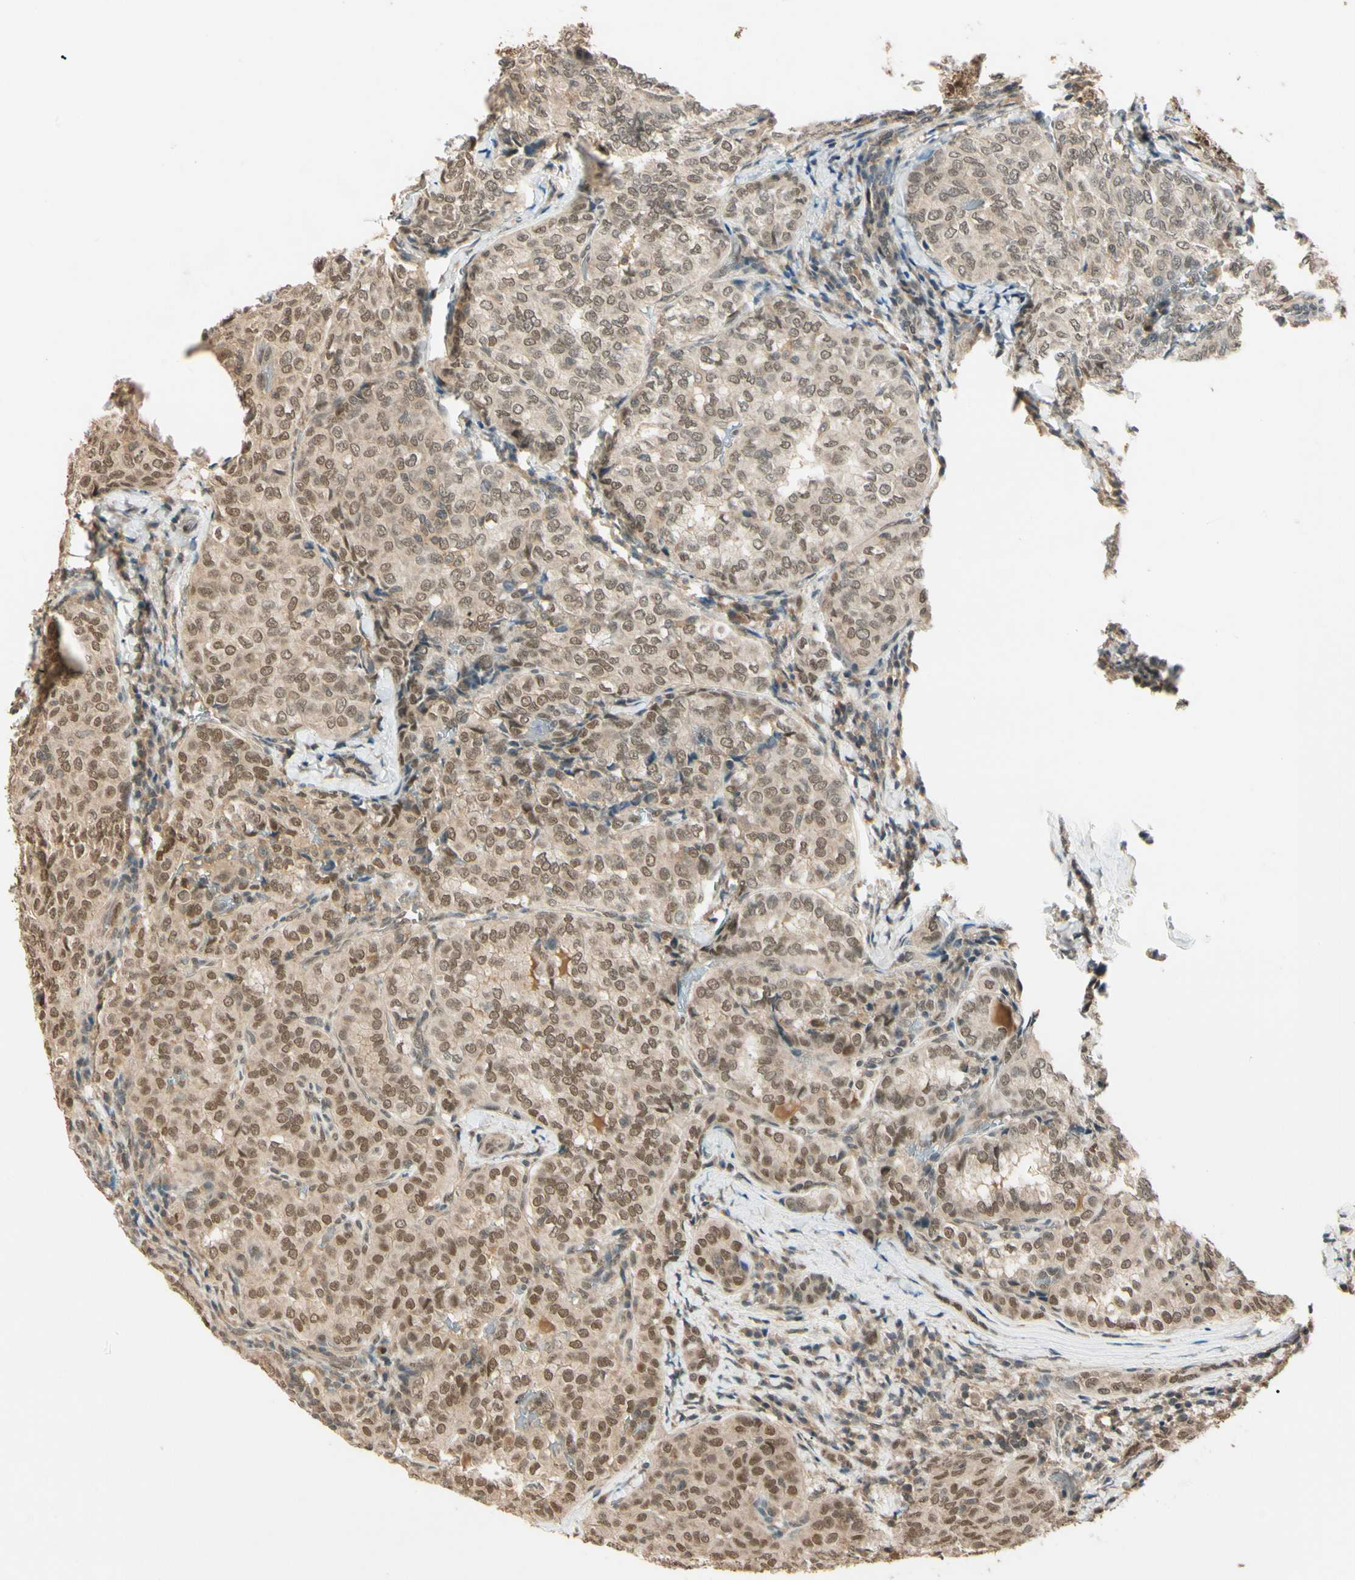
{"staining": {"intensity": "moderate", "quantity": ">75%", "location": "cytoplasmic/membranous,nuclear"}, "tissue": "thyroid cancer", "cell_type": "Tumor cells", "image_type": "cancer", "snomed": [{"axis": "morphology", "description": "Normal tissue, NOS"}, {"axis": "morphology", "description": "Papillary adenocarcinoma, NOS"}, {"axis": "topography", "description": "Thyroid gland"}], "caption": "Immunohistochemistry of thyroid papillary adenocarcinoma shows medium levels of moderate cytoplasmic/membranous and nuclear staining in about >75% of tumor cells.", "gene": "ZSCAN12", "patient": {"sex": "female", "age": 30}}